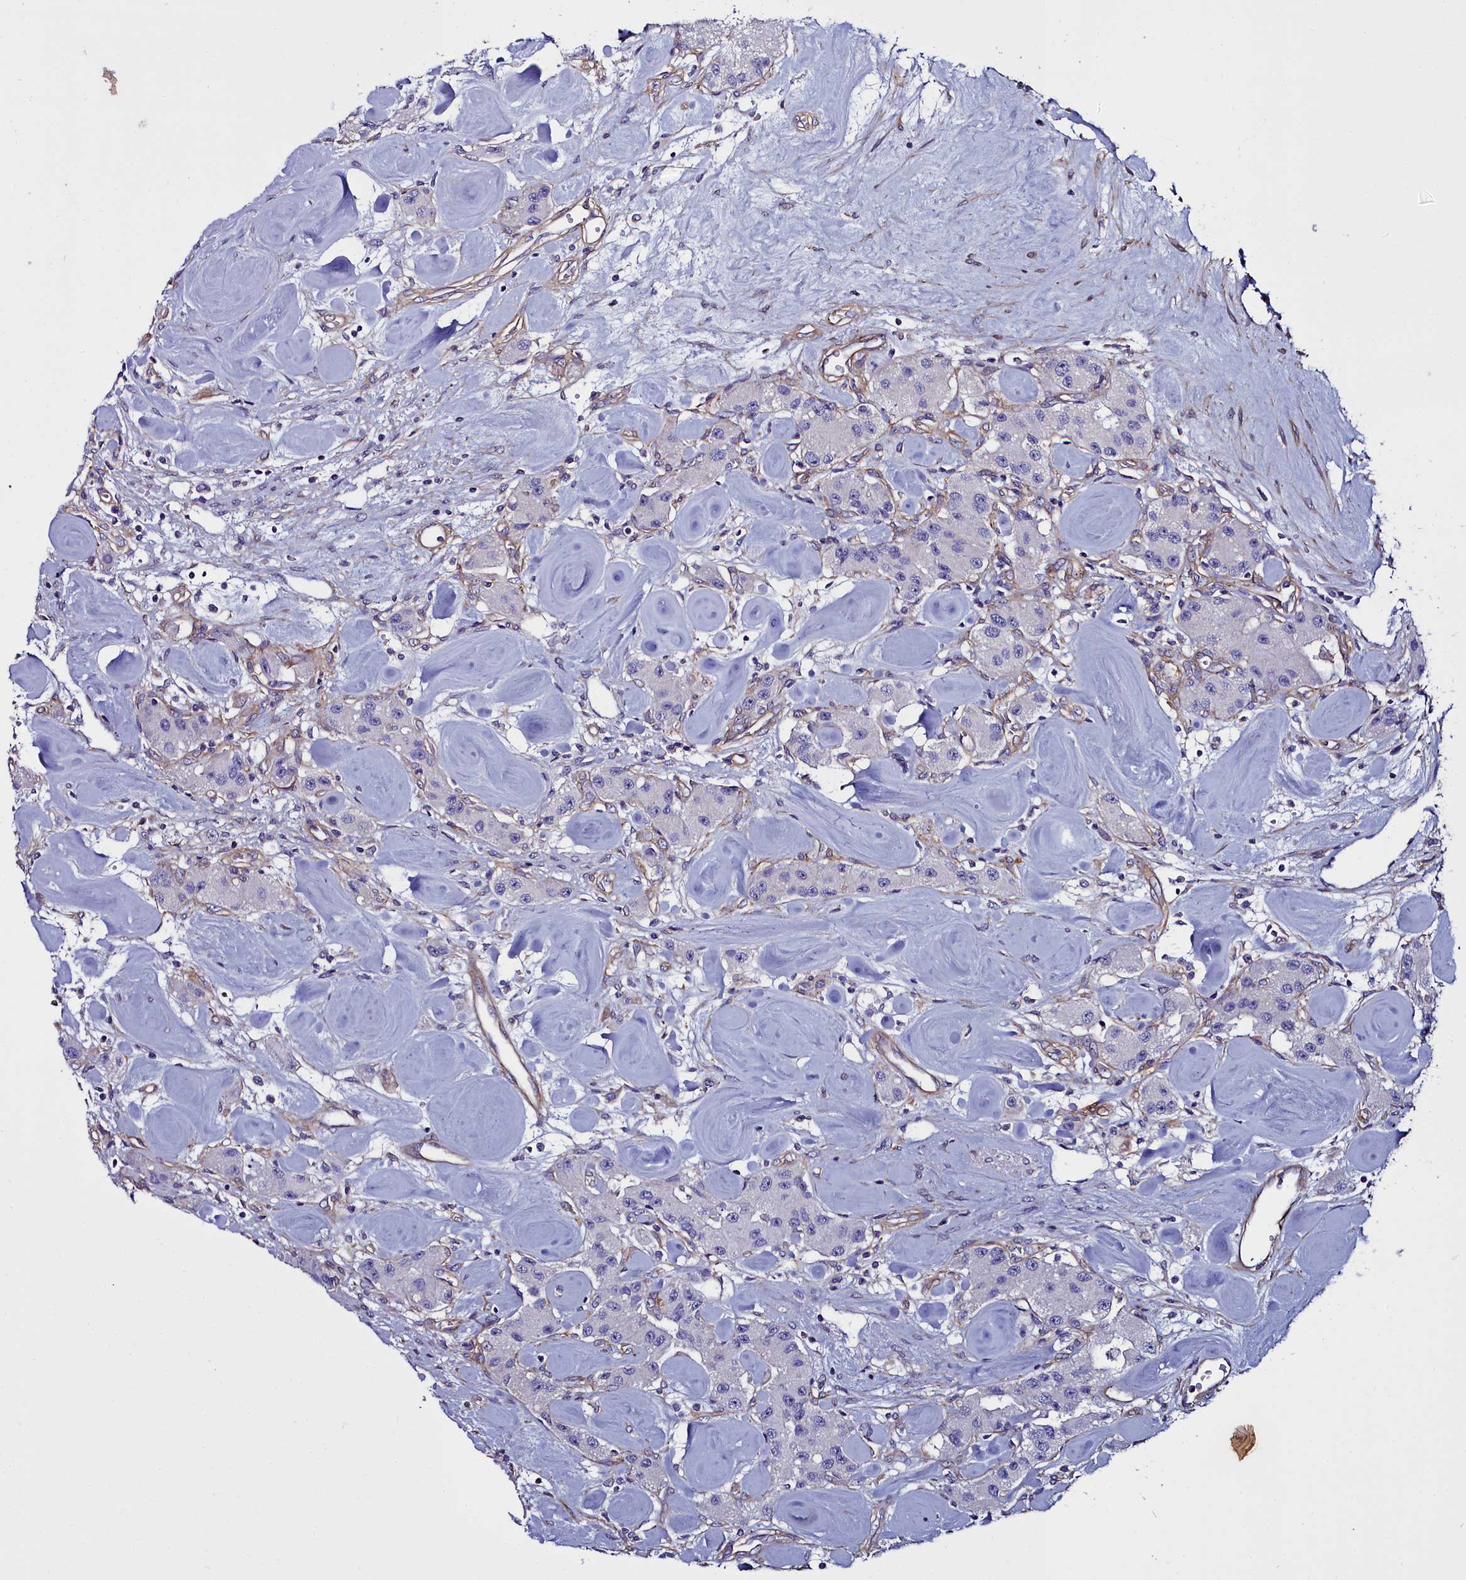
{"staining": {"intensity": "negative", "quantity": "none", "location": "none"}, "tissue": "carcinoid", "cell_type": "Tumor cells", "image_type": "cancer", "snomed": [{"axis": "morphology", "description": "Carcinoid, malignant, NOS"}, {"axis": "topography", "description": "Pancreas"}], "caption": "High magnification brightfield microscopy of carcinoid stained with DAB (brown) and counterstained with hematoxylin (blue): tumor cells show no significant expression.", "gene": "FADS3", "patient": {"sex": "male", "age": 41}}